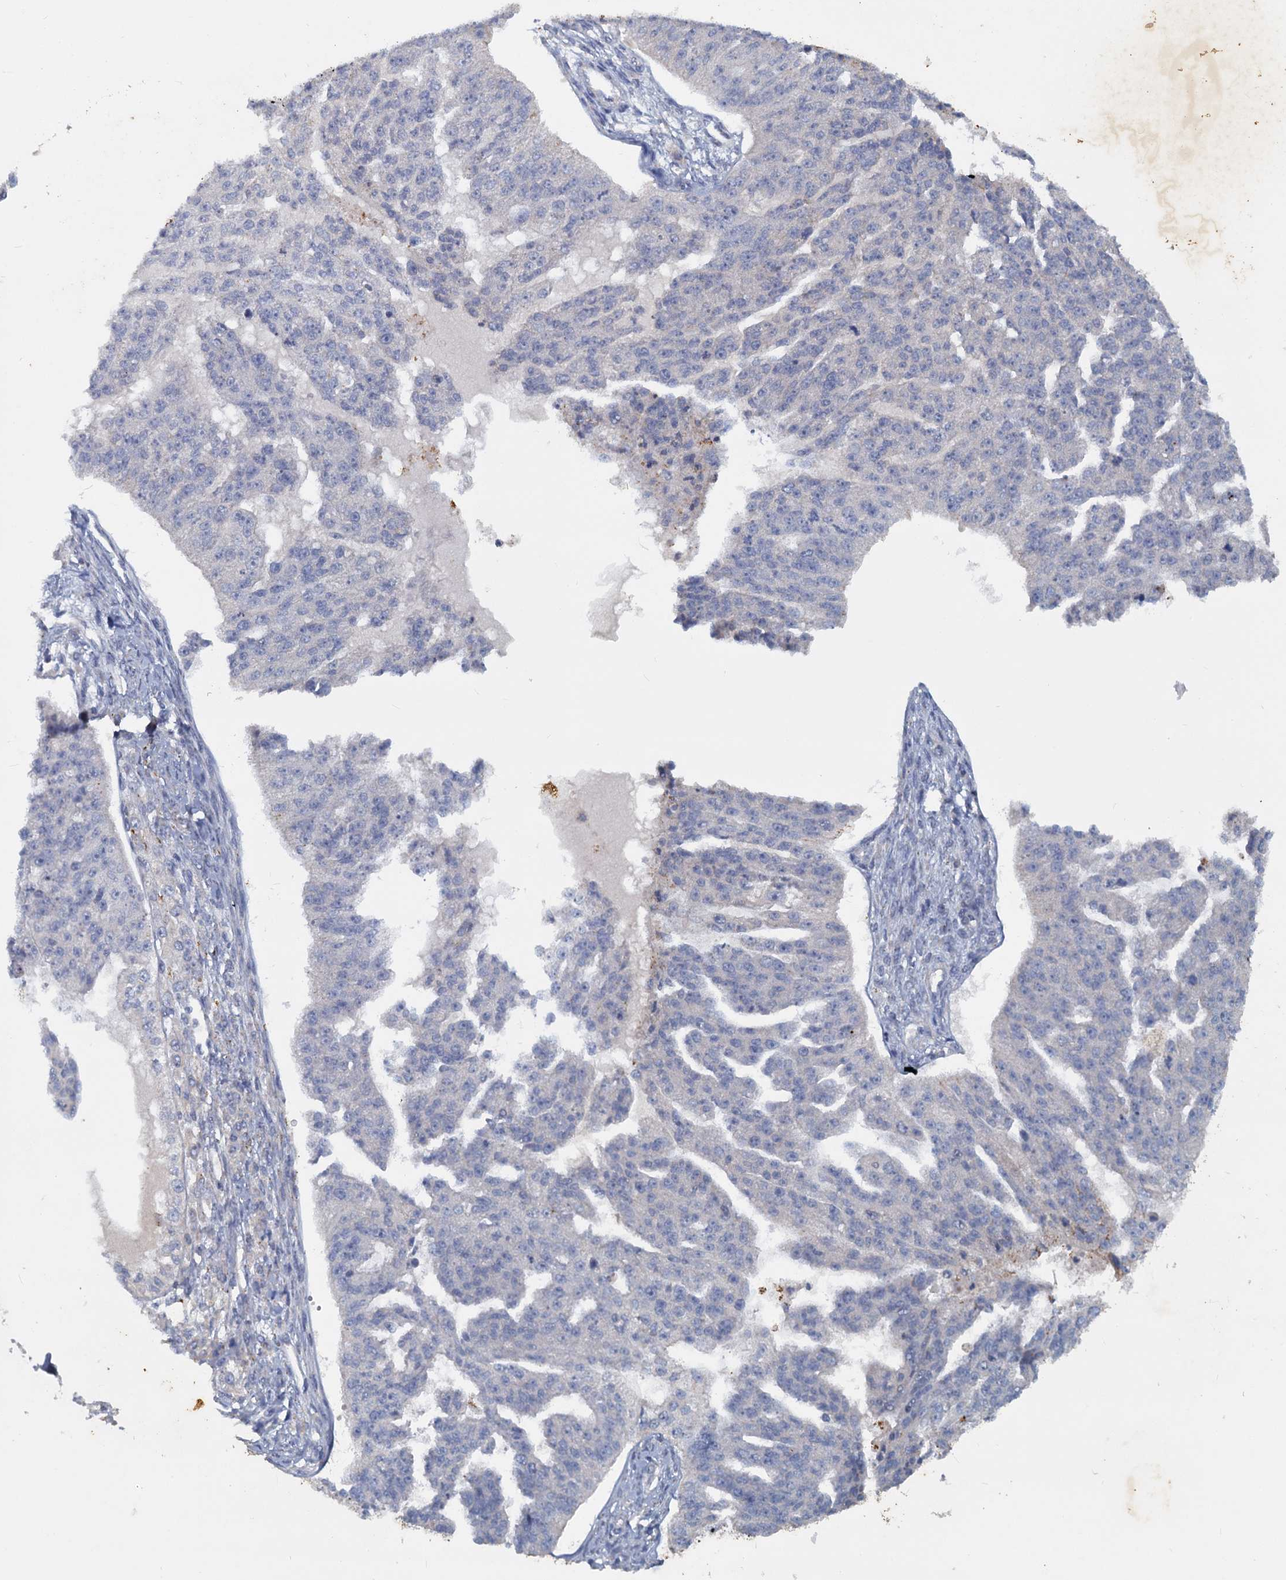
{"staining": {"intensity": "negative", "quantity": "none", "location": "none"}, "tissue": "ovarian cancer", "cell_type": "Tumor cells", "image_type": "cancer", "snomed": [{"axis": "morphology", "description": "Cystadenocarcinoma, serous, NOS"}, {"axis": "topography", "description": "Ovary"}], "caption": "A high-resolution histopathology image shows immunohistochemistry staining of ovarian cancer (serous cystadenocarcinoma), which reveals no significant staining in tumor cells.", "gene": "SLC2A7", "patient": {"sex": "female", "age": 58}}